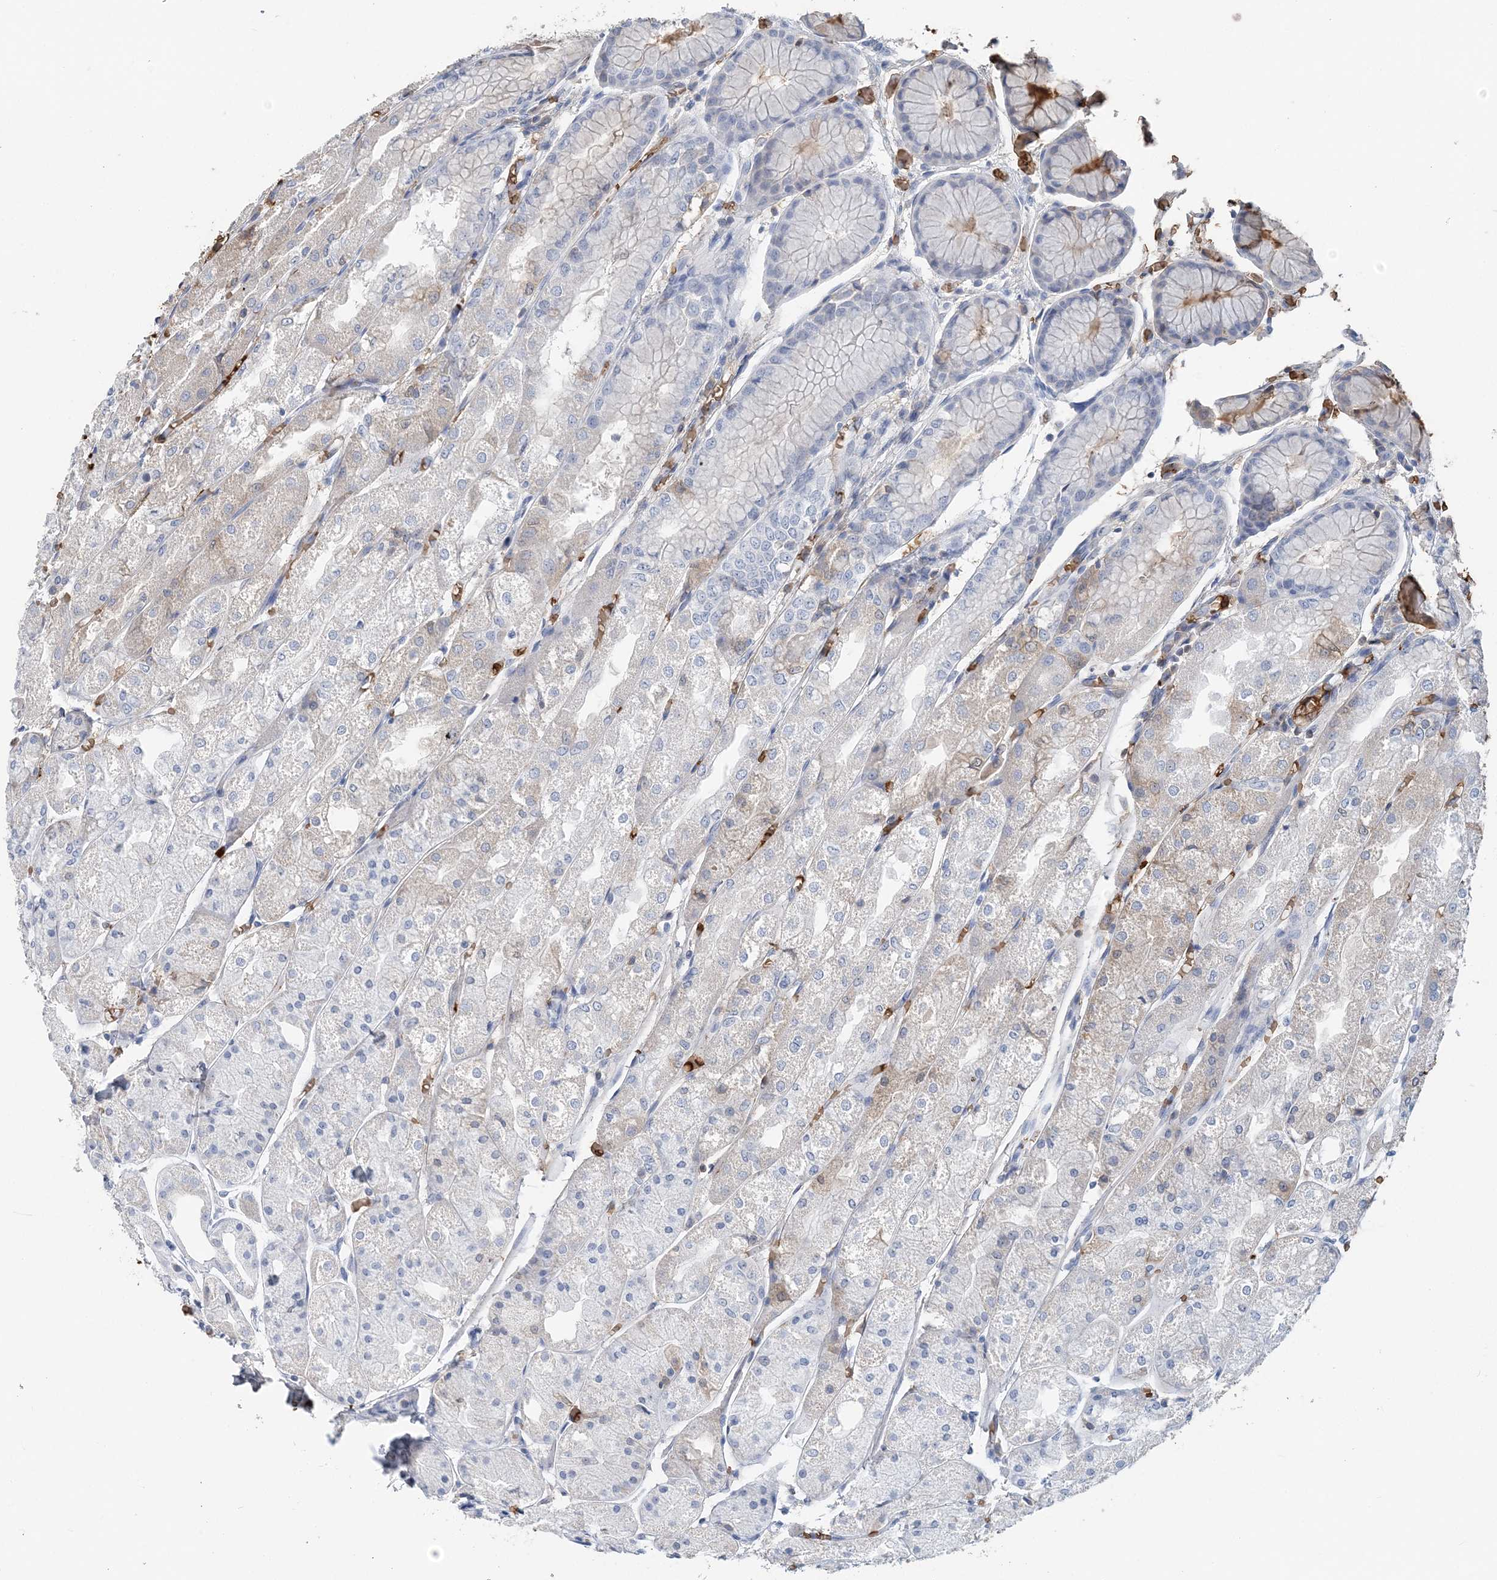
{"staining": {"intensity": "negative", "quantity": "none", "location": "none"}, "tissue": "stomach", "cell_type": "Glandular cells", "image_type": "normal", "snomed": [{"axis": "morphology", "description": "Normal tissue, NOS"}, {"axis": "topography", "description": "Stomach, upper"}], "caption": "The histopathology image shows no significant positivity in glandular cells of stomach. (DAB immunohistochemistry with hematoxylin counter stain).", "gene": "HBD", "patient": {"sex": "male", "age": 72}}